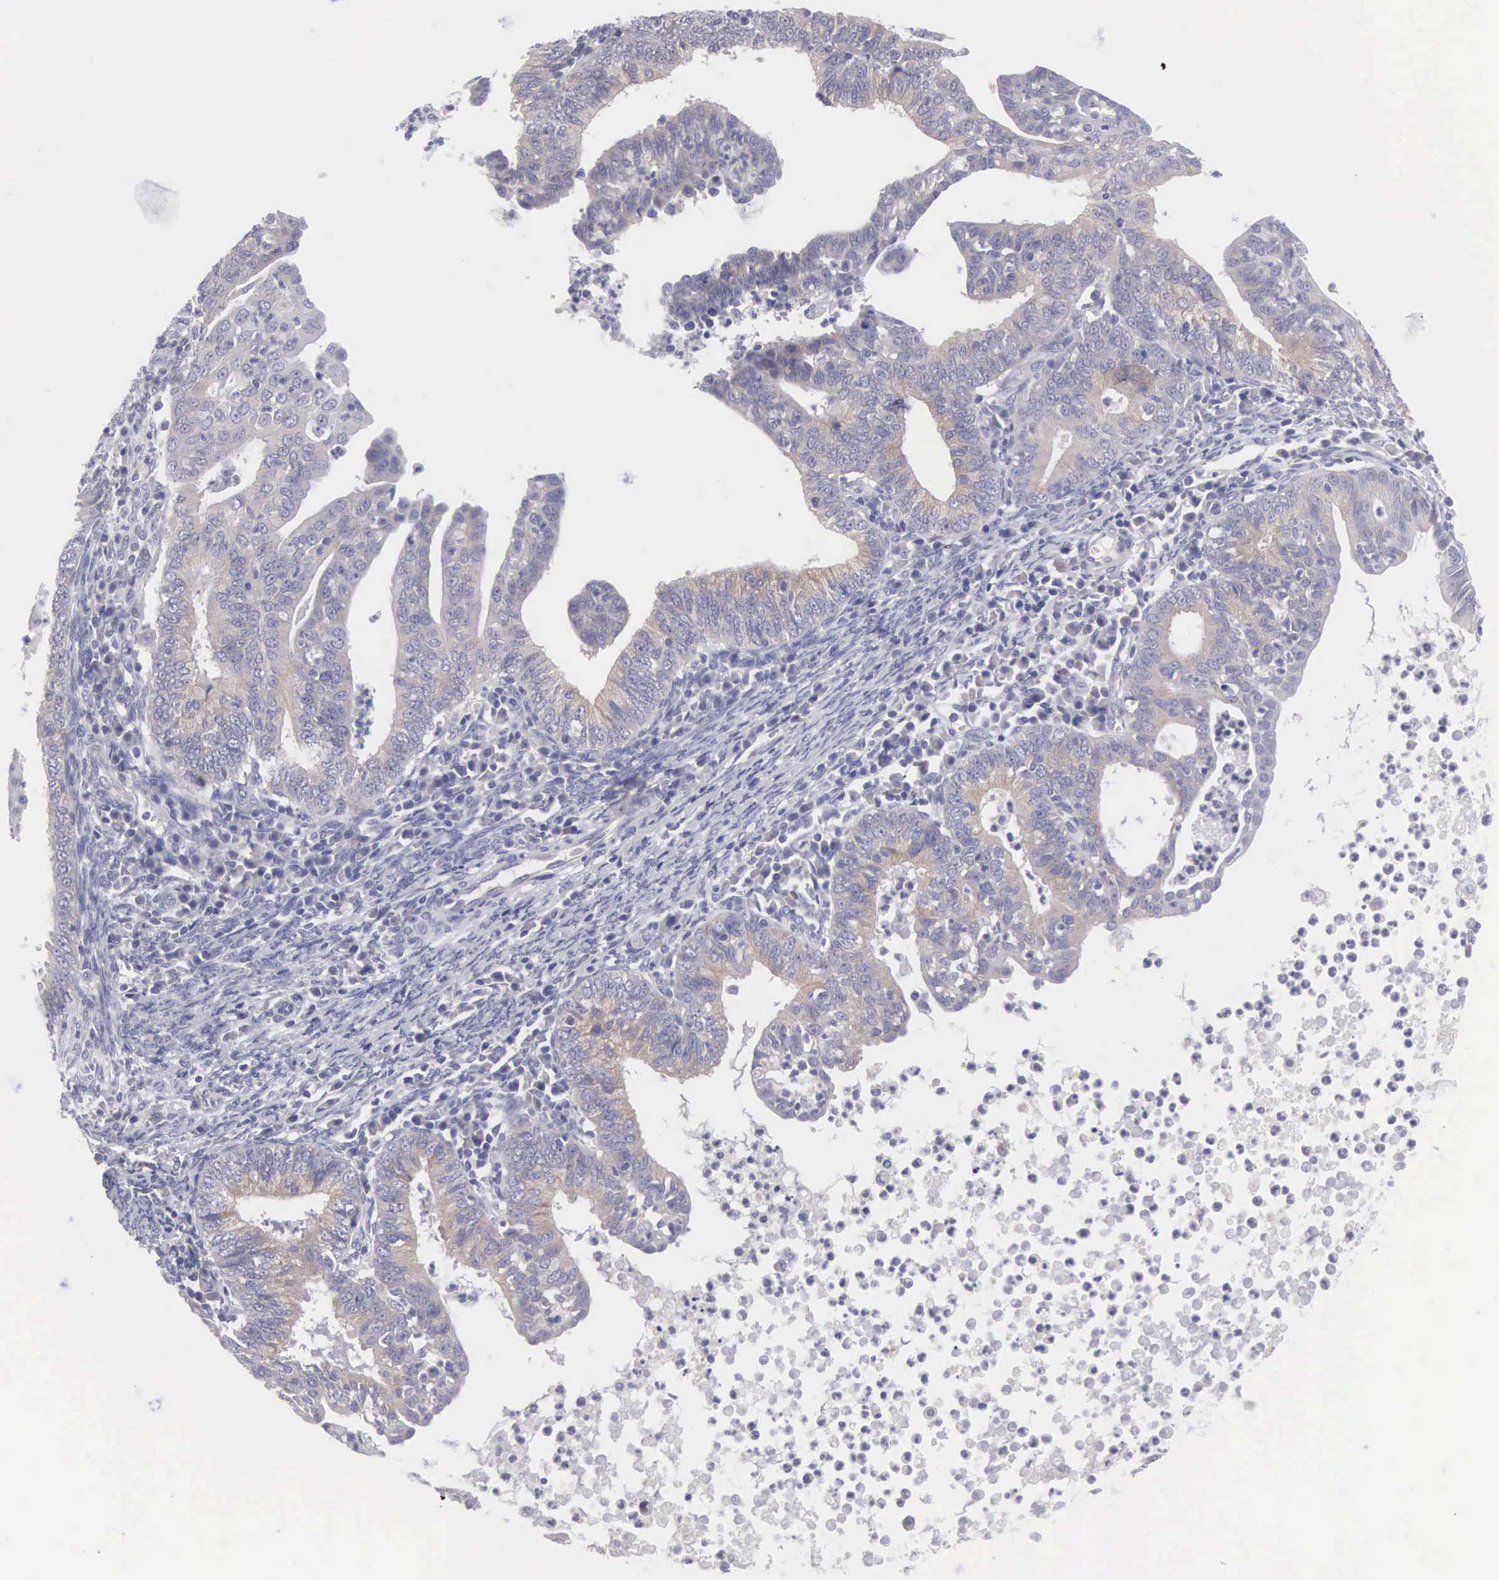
{"staining": {"intensity": "weak", "quantity": "<25%", "location": "cytoplasmic/membranous"}, "tissue": "endometrial cancer", "cell_type": "Tumor cells", "image_type": "cancer", "snomed": [{"axis": "morphology", "description": "Adenocarcinoma, NOS"}, {"axis": "topography", "description": "Endometrium"}], "caption": "An immunohistochemistry micrograph of endometrial cancer (adenocarcinoma) is shown. There is no staining in tumor cells of endometrial cancer (adenocarcinoma).", "gene": "SLITRK4", "patient": {"sex": "female", "age": 66}}